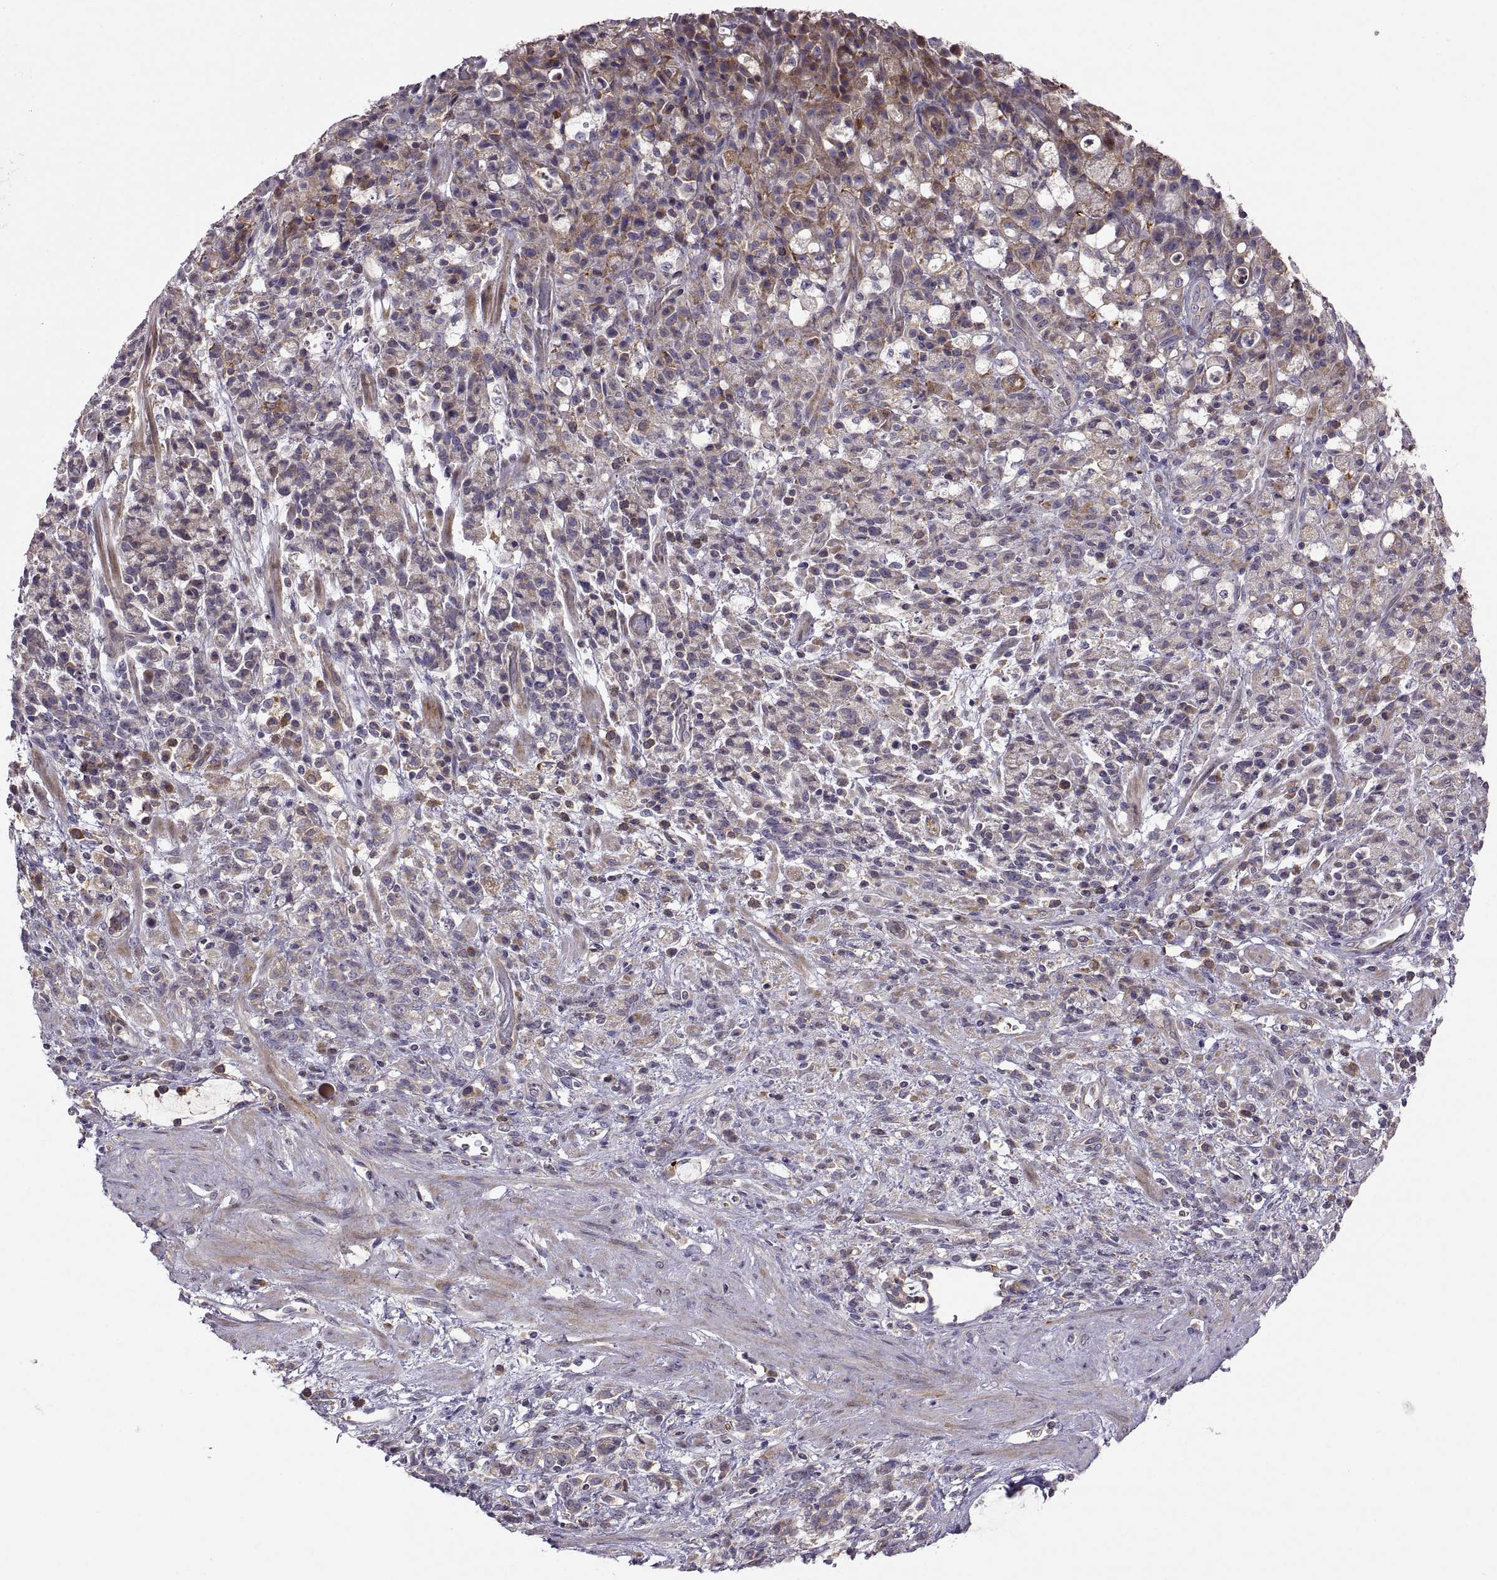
{"staining": {"intensity": "moderate", "quantity": "<25%", "location": "cytoplasmic/membranous"}, "tissue": "stomach cancer", "cell_type": "Tumor cells", "image_type": "cancer", "snomed": [{"axis": "morphology", "description": "Adenocarcinoma, NOS"}, {"axis": "topography", "description": "Stomach"}], "caption": "Immunohistochemistry (IHC) of human stomach cancer (adenocarcinoma) reveals low levels of moderate cytoplasmic/membranous expression in approximately <25% of tumor cells.", "gene": "SPATA32", "patient": {"sex": "female", "age": 60}}